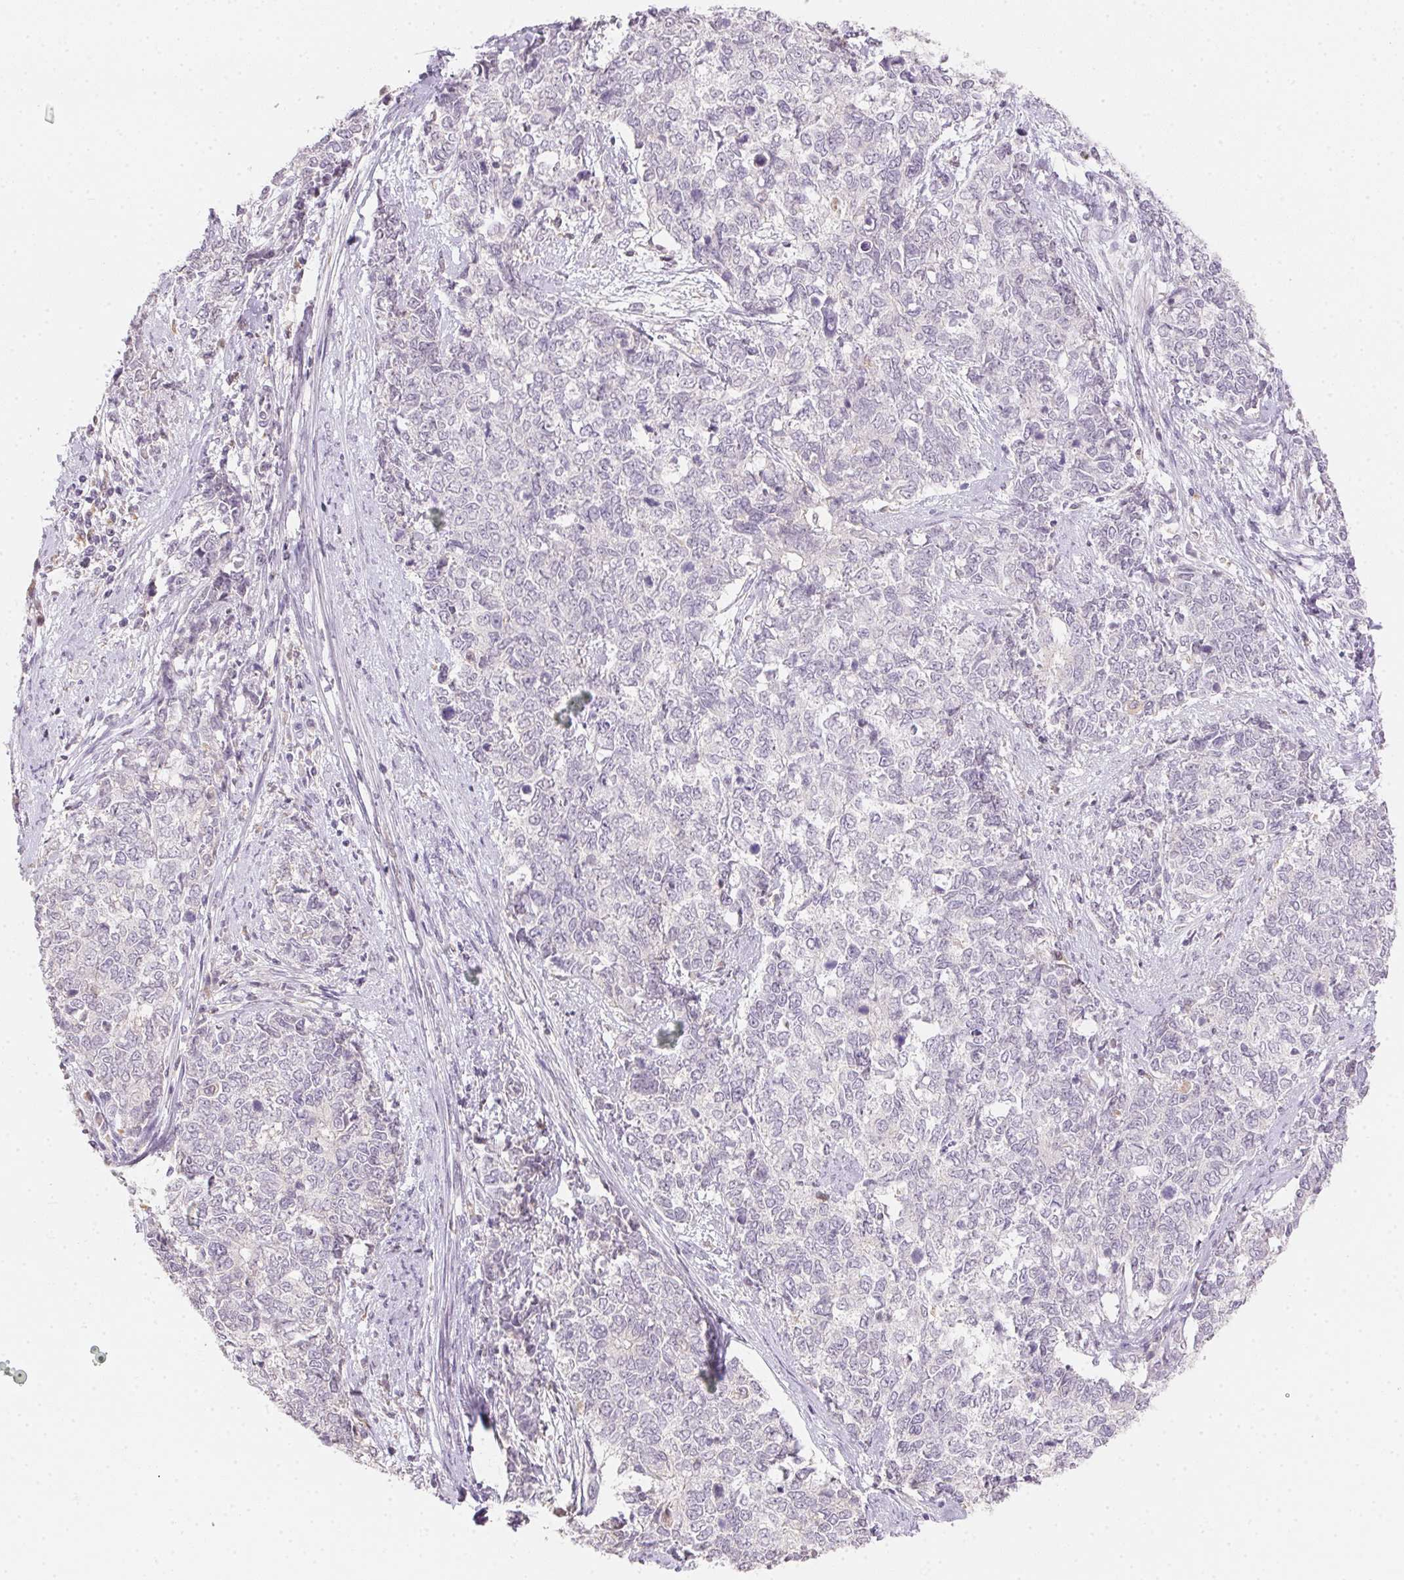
{"staining": {"intensity": "negative", "quantity": "none", "location": "none"}, "tissue": "cervical cancer", "cell_type": "Tumor cells", "image_type": "cancer", "snomed": [{"axis": "morphology", "description": "Adenocarcinoma, NOS"}, {"axis": "topography", "description": "Cervix"}], "caption": "Human cervical cancer (adenocarcinoma) stained for a protein using IHC exhibits no positivity in tumor cells.", "gene": "SLC6A18", "patient": {"sex": "female", "age": 63}}